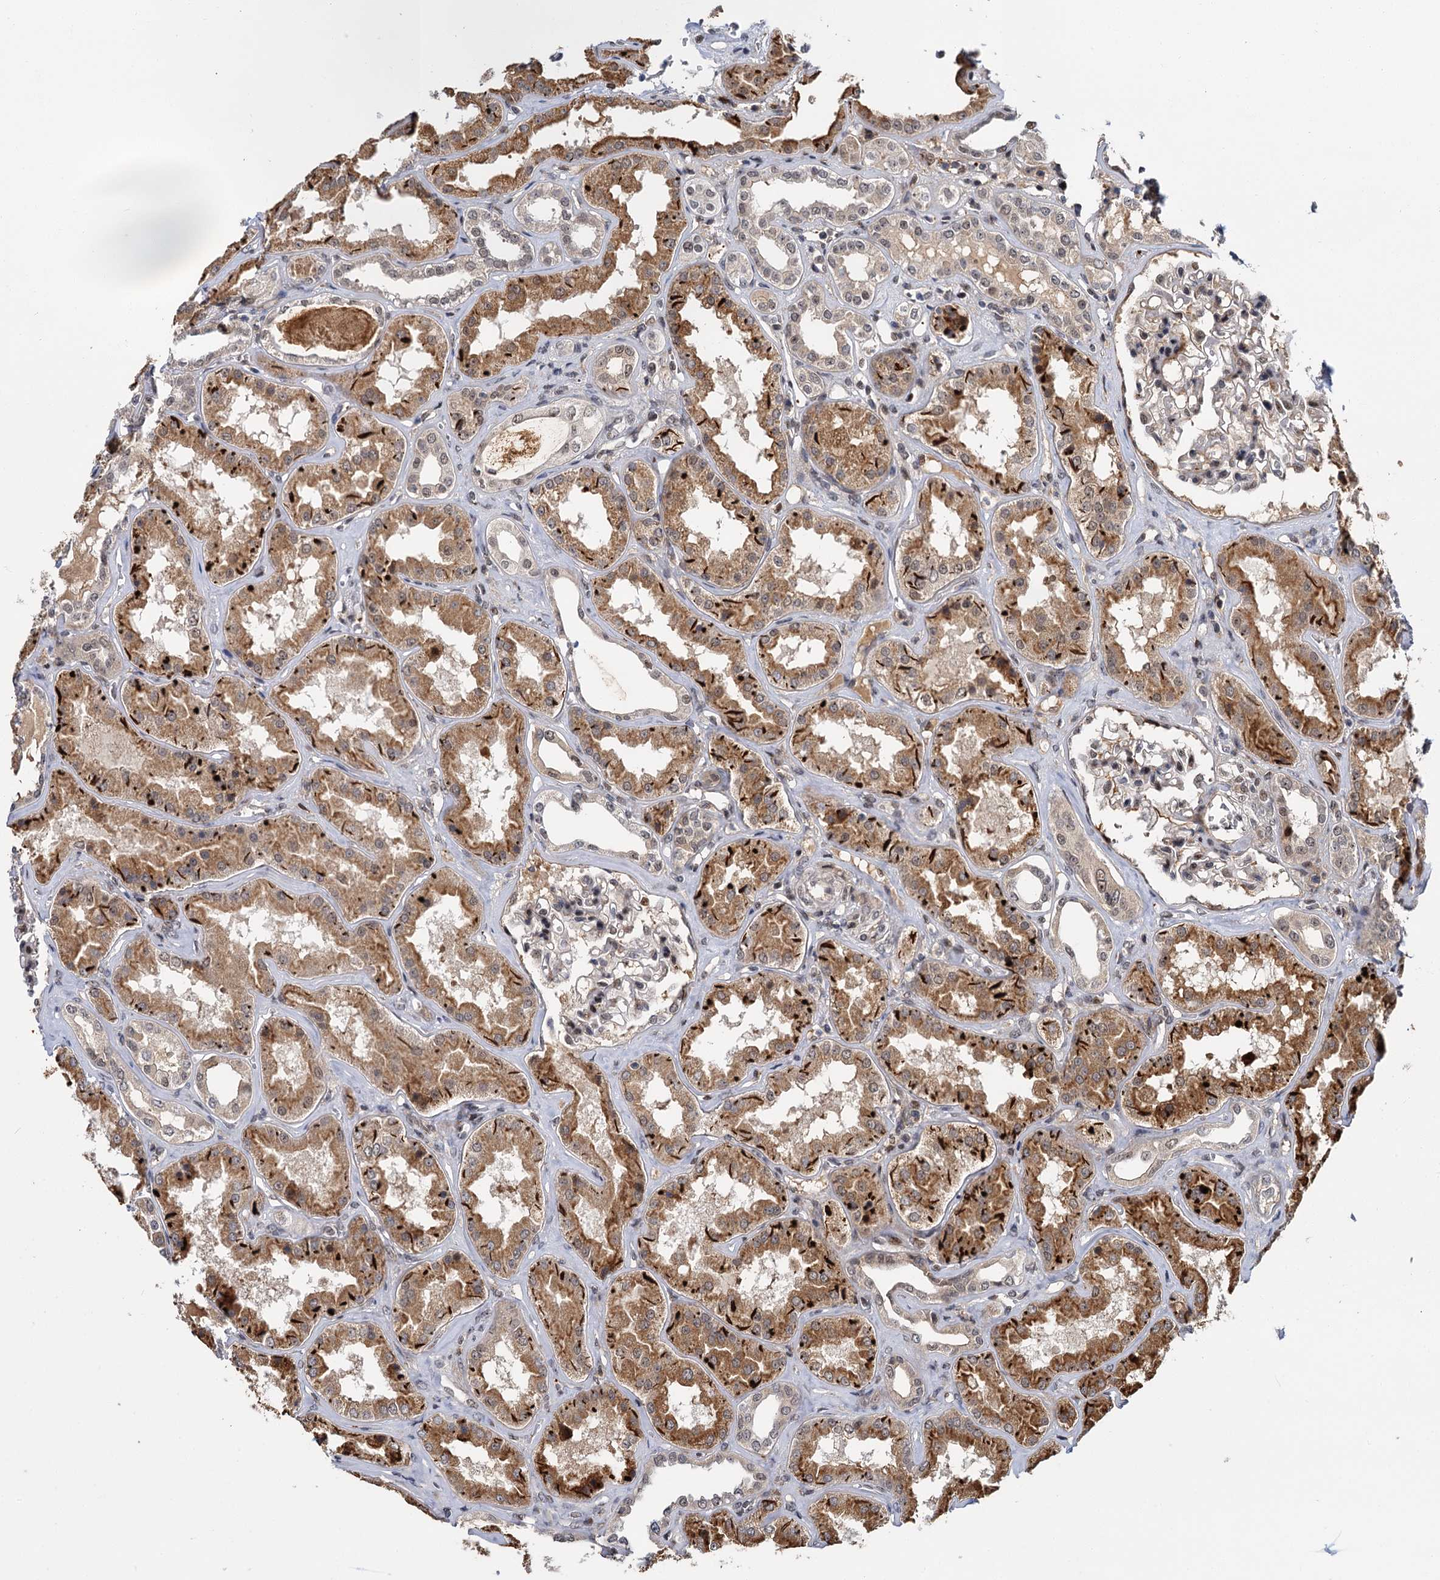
{"staining": {"intensity": "moderate", "quantity": "<25%", "location": "nuclear"}, "tissue": "kidney", "cell_type": "Cells in glomeruli", "image_type": "normal", "snomed": [{"axis": "morphology", "description": "Normal tissue, NOS"}, {"axis": "topography", "description": "Kidney"}], "caption": "Immunohistochemical staining of normal kidney shows moderate nuclear protein expression in approximately <25% of cells in glomeruli. Using DAB (brown) and hematoxylin (blue) stains, captured at high magnification using brightfield microscopy.", "gene": "MBD6", "patient": {"sex": "female", "age": 56}}